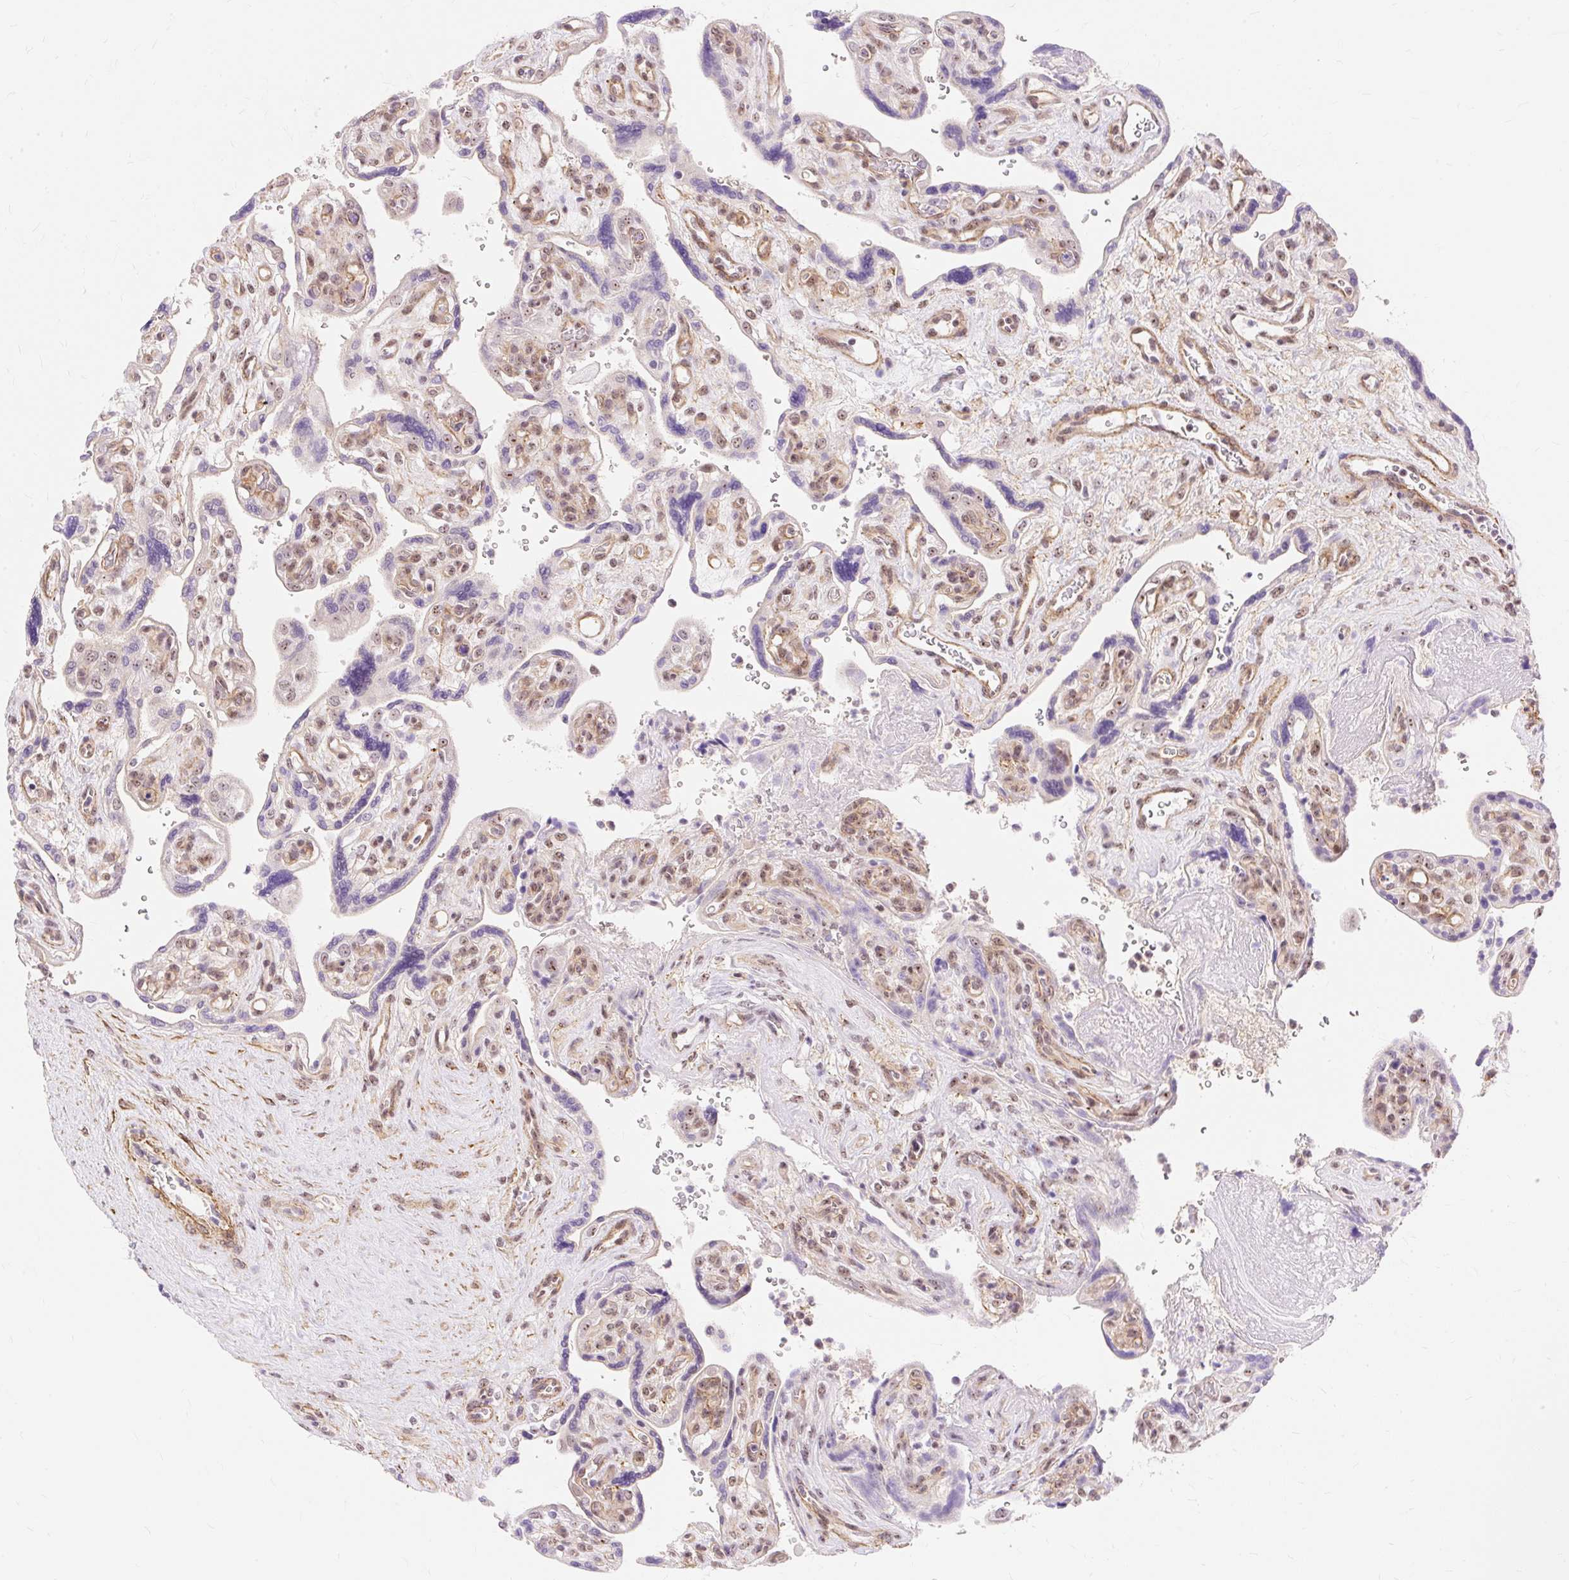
{"staining": {"intensity": "moderate", "quantity": ">75%", "location": "nuclear"}, "tissue": "placenta", "cell_type": "Decidual cells", "image_type": "normal", "snomed": [{"axis": "morphology", "description": "Normal tissue, NOS"}, {"axis": "topography", "description": "Placenta"}], "caption": "Placenta stained with a protein marker shows moderate staining in decidual cells.", "gene": "OBP2A", "patient": {"sex": "female", "age": 39}}